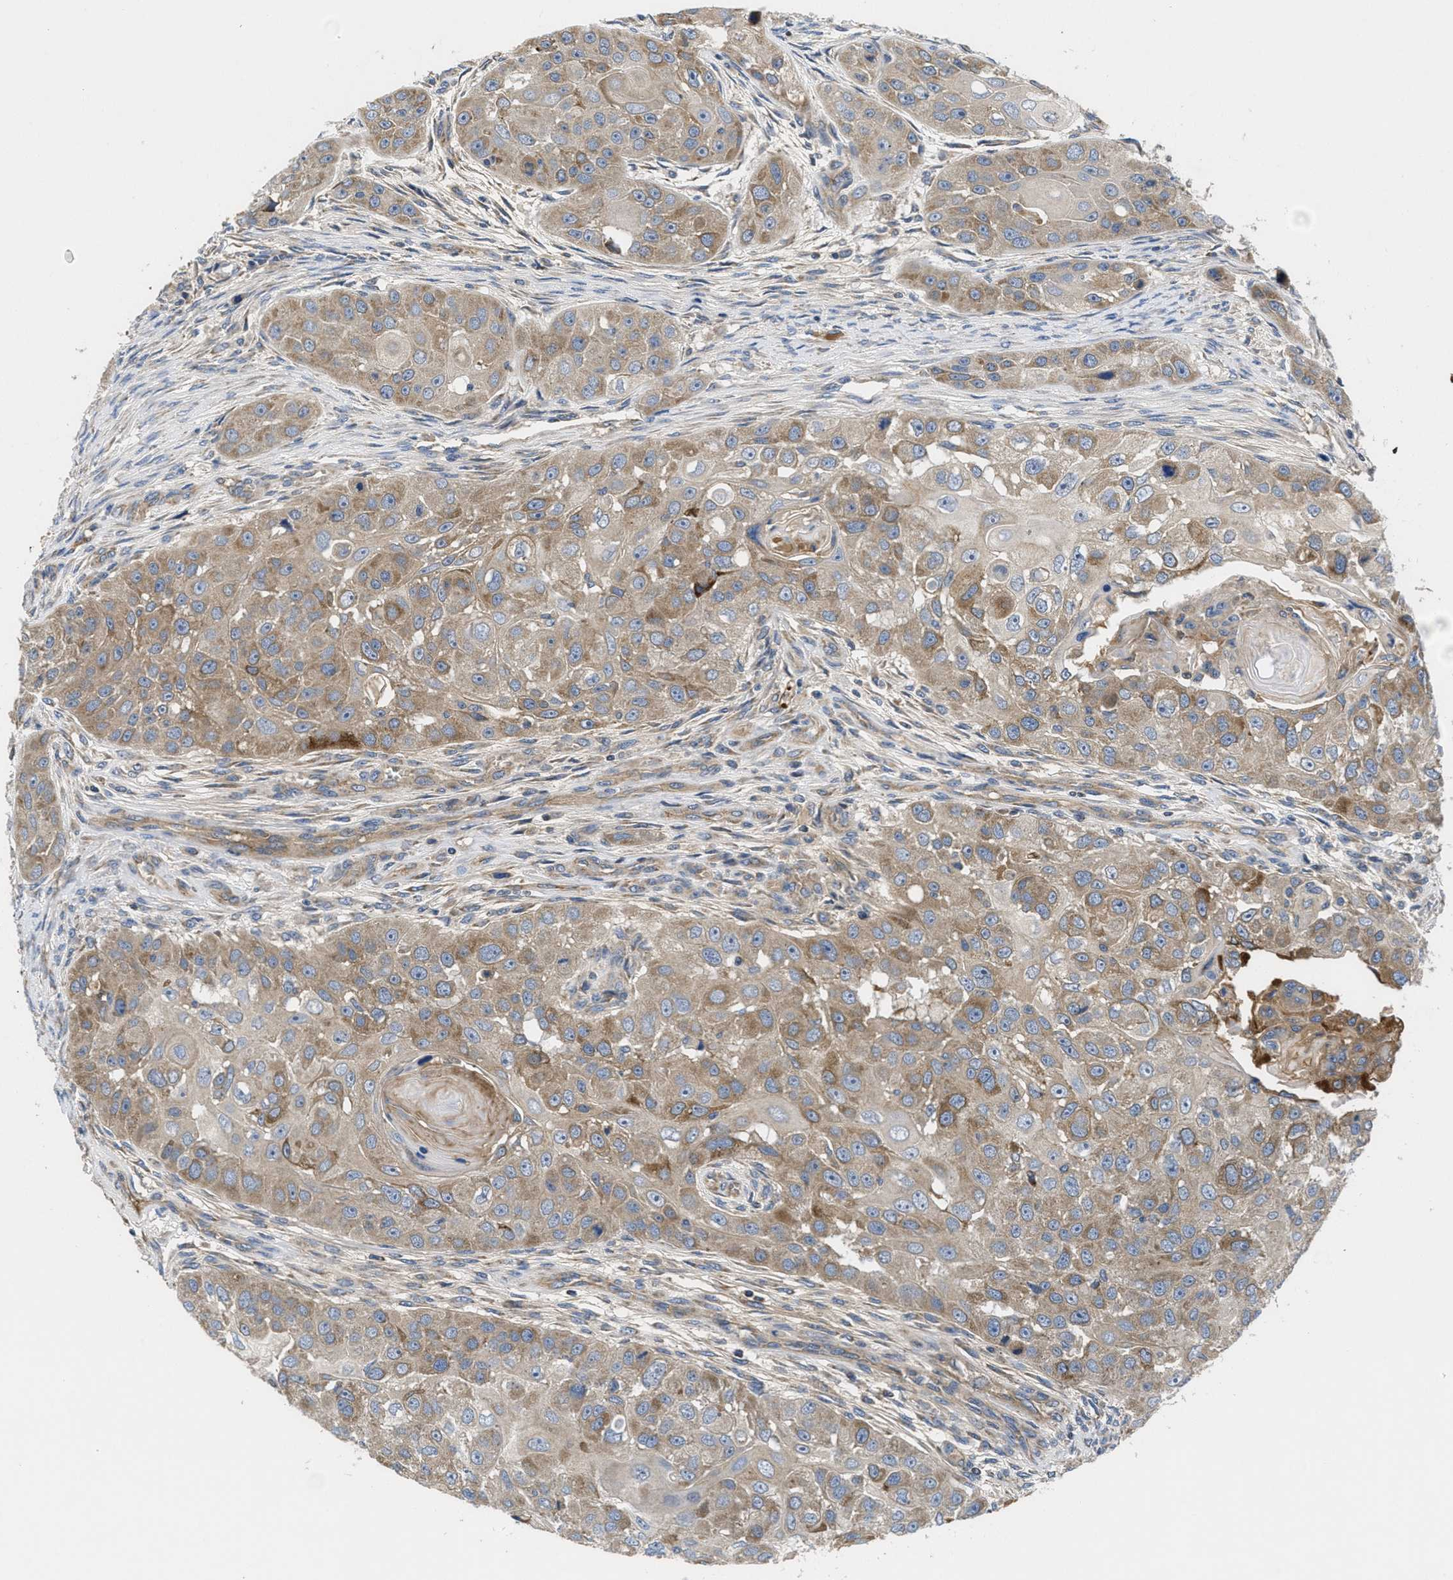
{"staining": {"intensity": "weak", "quantity": ">75%", "location": "cytoplasmic/membranous"}, "tissue": "head and neck cancer", "cell_type": "Tumor cells", "image_type": "cancer", "snomed": [{"axis": "morphology", "description": "Normal tissue, NOS"}, {"axis": "morphology", "description": "Squamous cell carcinoma, NOS"}, {"axis": "topography", "description": "Skeletal muscle"}, {"axis": "topography", "description": "Head-Neck"}], "caption": "Tumor cells reveal low levels of weak cytoplasmic/membranous positivity in about >75% of cells in head and neck cancer (squamous cell carcinoma). (IHC, brightfield microscopy, high magnification).", "gene": "GALK1", "patient": {"sex": "male", "age": 51}}